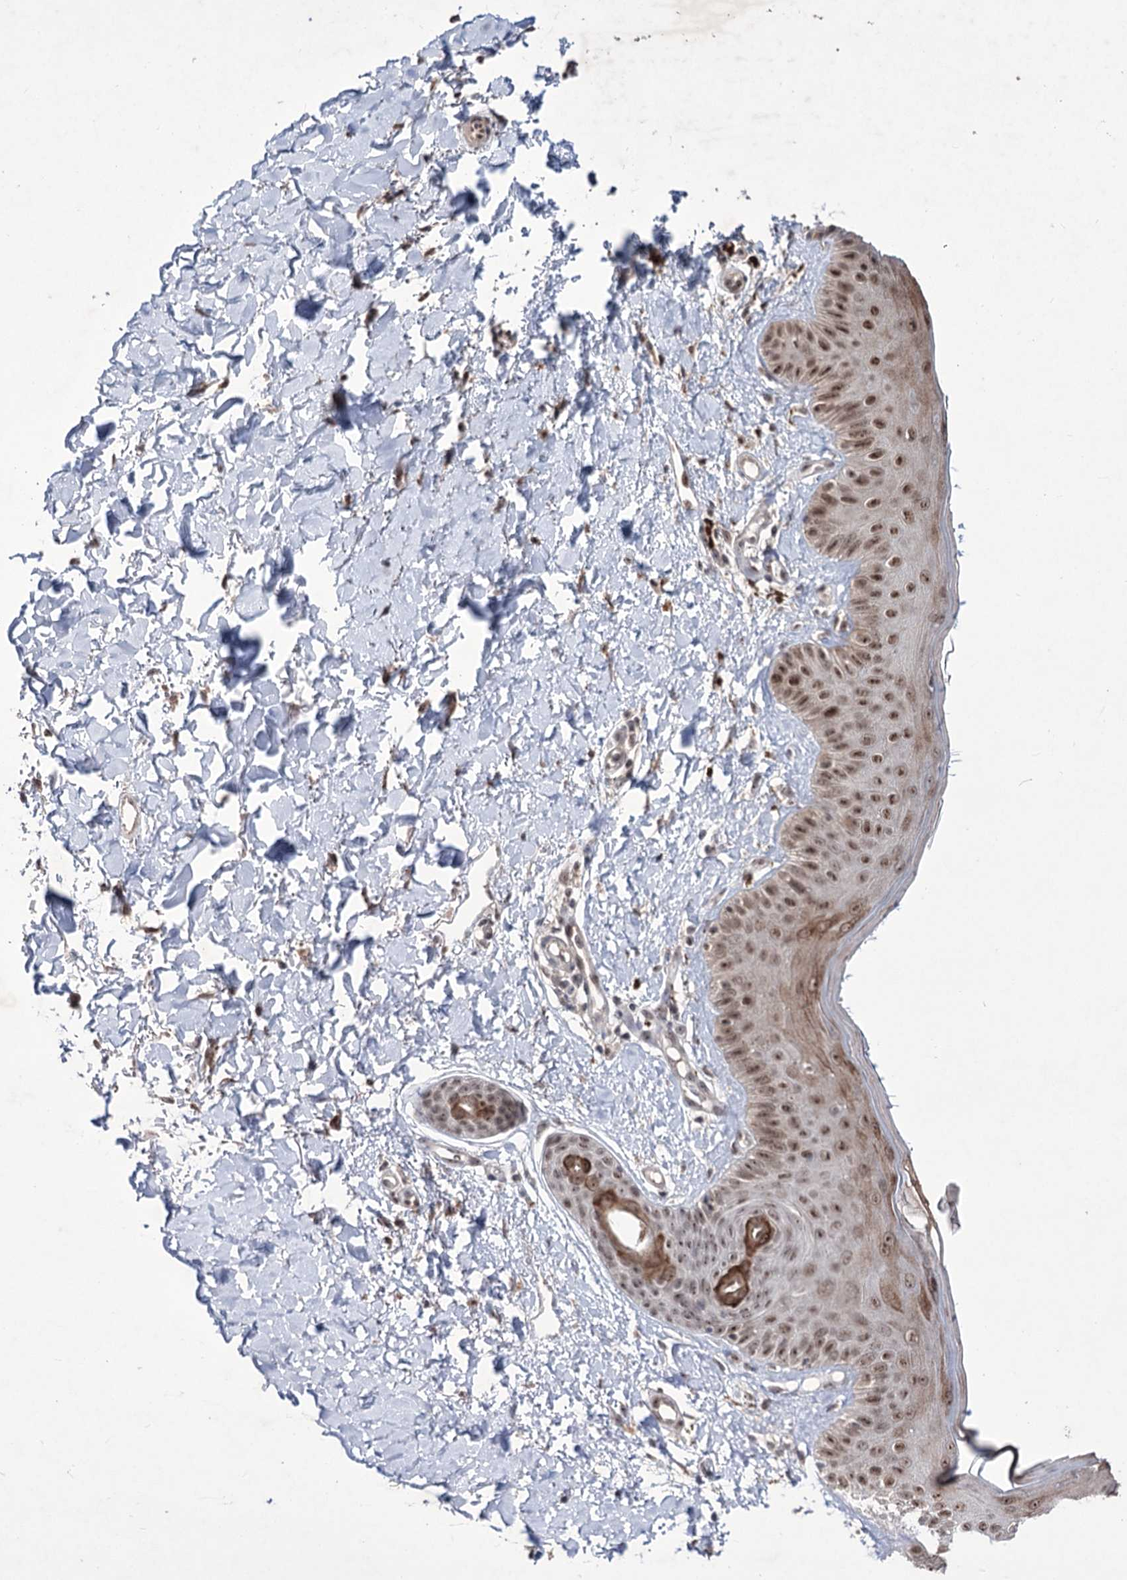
{"staining": {"intensity": "strong", "quantity": ">75%", "location": "nuclear"}, "tissue": "skin", "cell_type": "Fibroblasts", "image_type": "normal", "snomed": [{"axis": "morphology", "description": "Normal tissue, NOS"}, {"axis": "topography", "description": "Skin"}], "caption": "Immunohistochemical staining of normal human skin shows strong nuclear protein expression in about >75% of fibroblasts. (Brightfield microscopy of DAB IHC at high magnification).", "gene": "VGLL4", "patient": {"sex": "male", "age": 52}}